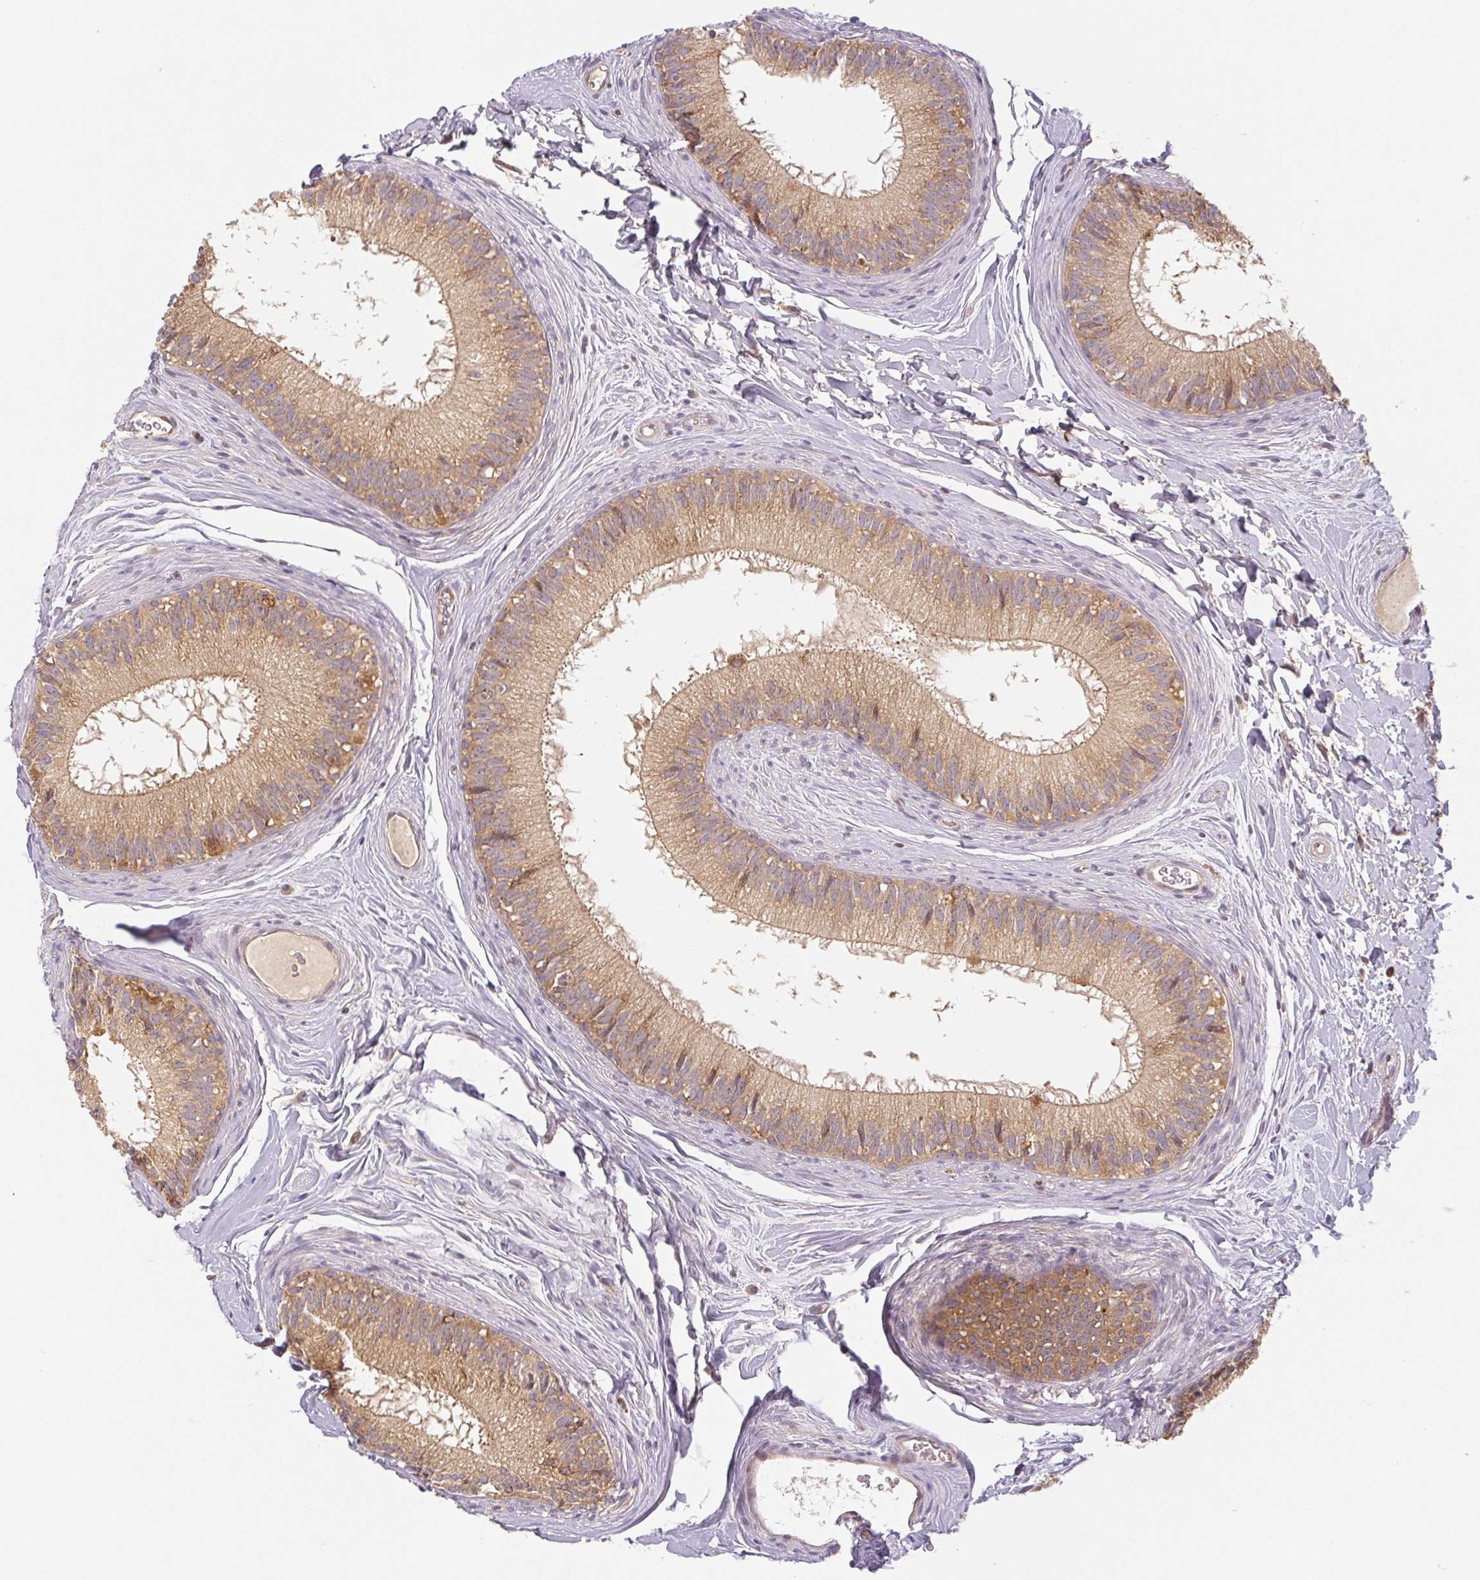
{"staining": {"intensity": "moderate", "quantity": ">75%", "location": "cytoplasmic/membranous"}, "tissue": "epididymis", "cell_type": "Glandular cells", "image_type": "normal", "snomed": [{"axis": "morphology", "description": "Normal tissue, NOS"}, {"axis": "topography", "description": "Epididymis"}], "caption": "Immunohistochemistry image of normal epididymis: human epididymis stained using immunohistochemistry exhibits medium levels of moderate protein expression localized specifically in the cytoplasmic/membranous of glandular cells, appearing as a cytoplasmic/membranous brown color.", "gene": "MTHFD1L", "patient": {"sex": "male", "age": 44}}